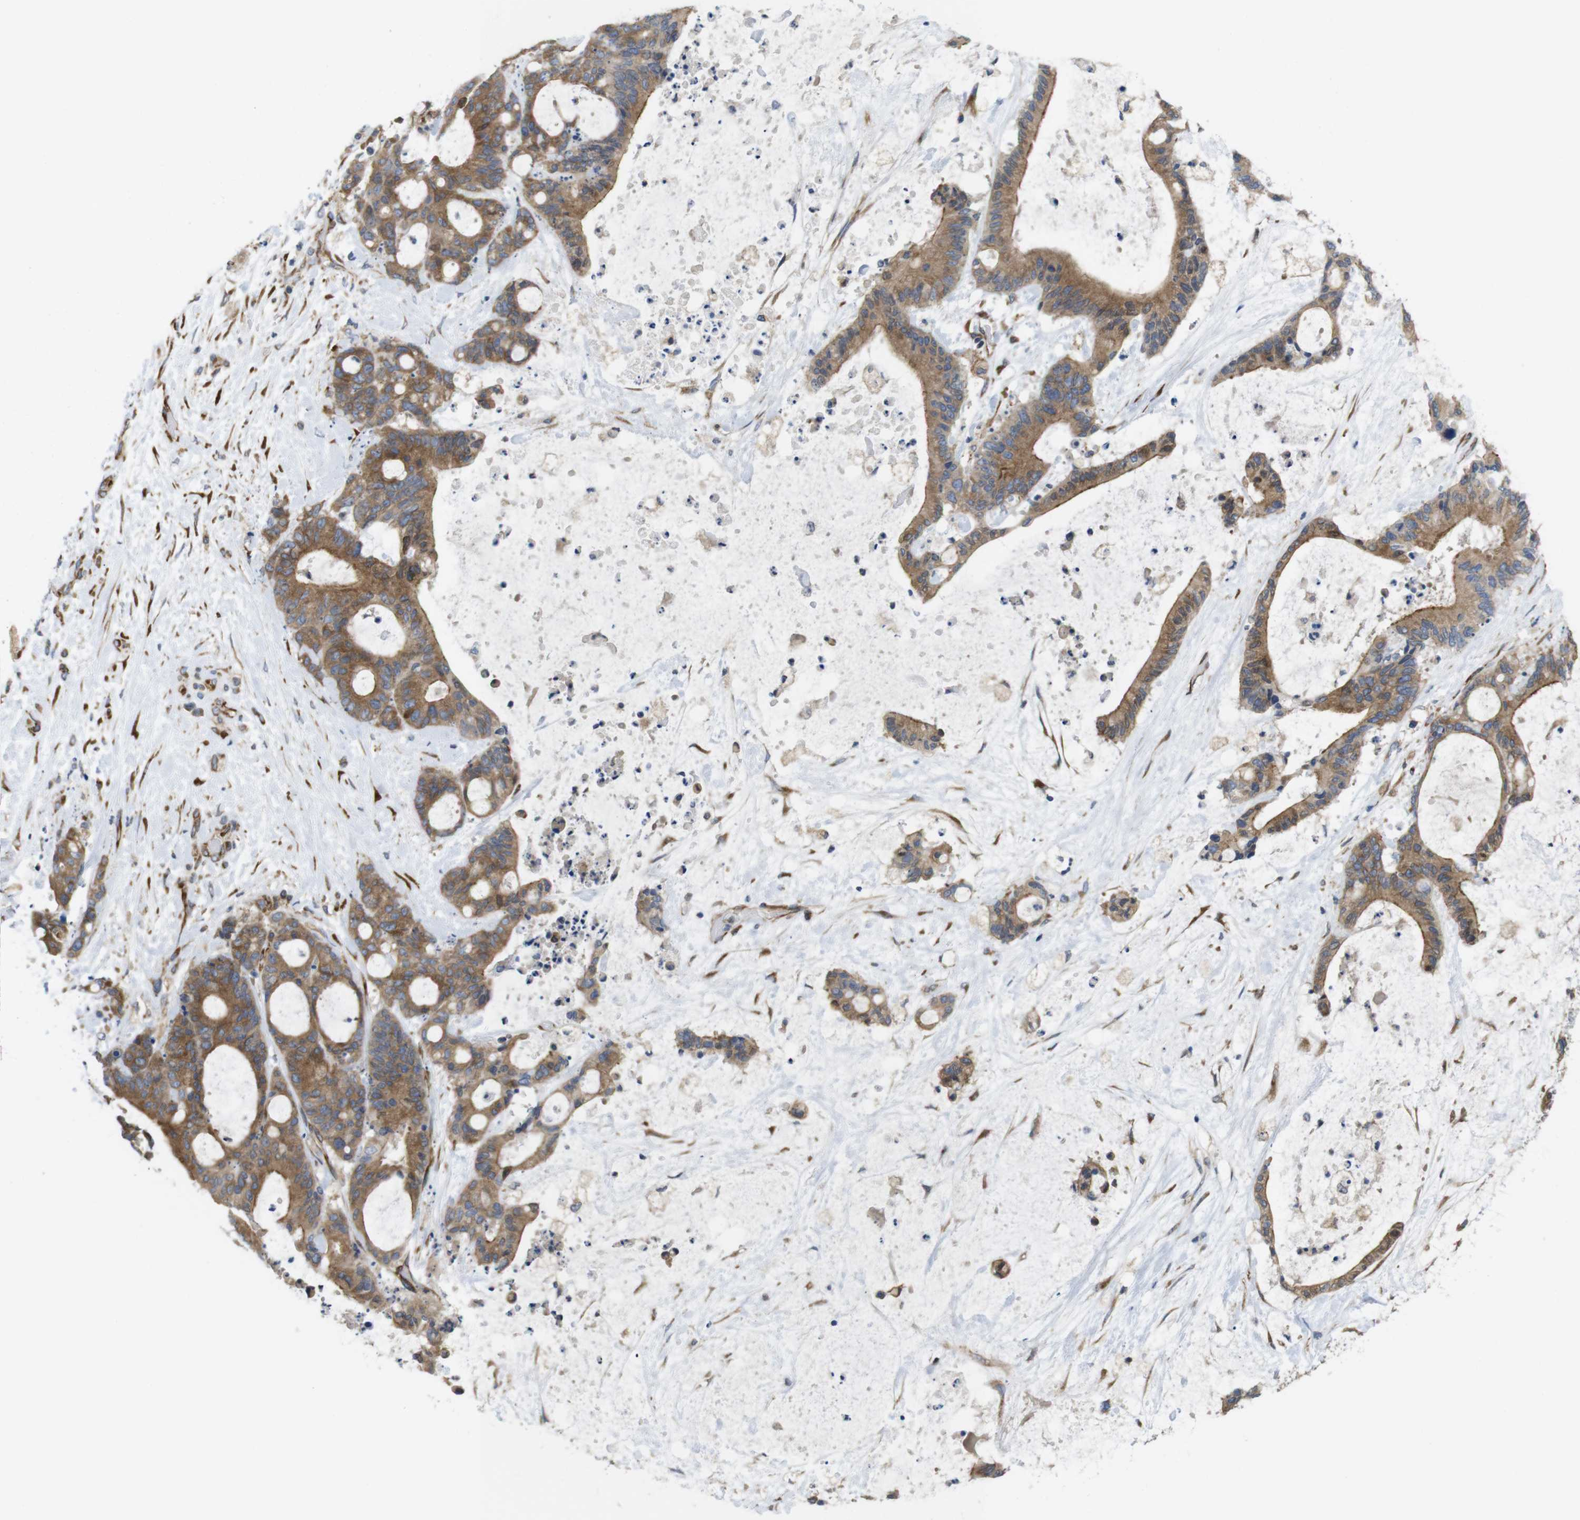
{"staining": {"intensity": "moderate", "quantity": ">75%", "location": "cytoplasmic/membranous"}, "tissue": "liver cancer", "cell_type": "Tumor cells", "image_type": "cancer", "snomed": [{"axis": "morphology", "description": "Cholangiocarcinoma"}, {"axis": "topography", "description": "Liver"}], "caption": "Protein positivity by IHC exhibits moderate cytoplasmic/membranous staining in about >75% of tumor cells in liver cholangiocarcinoma.", "gene": "PCNX2", "patient": {"sex": "female", "age": 73}}